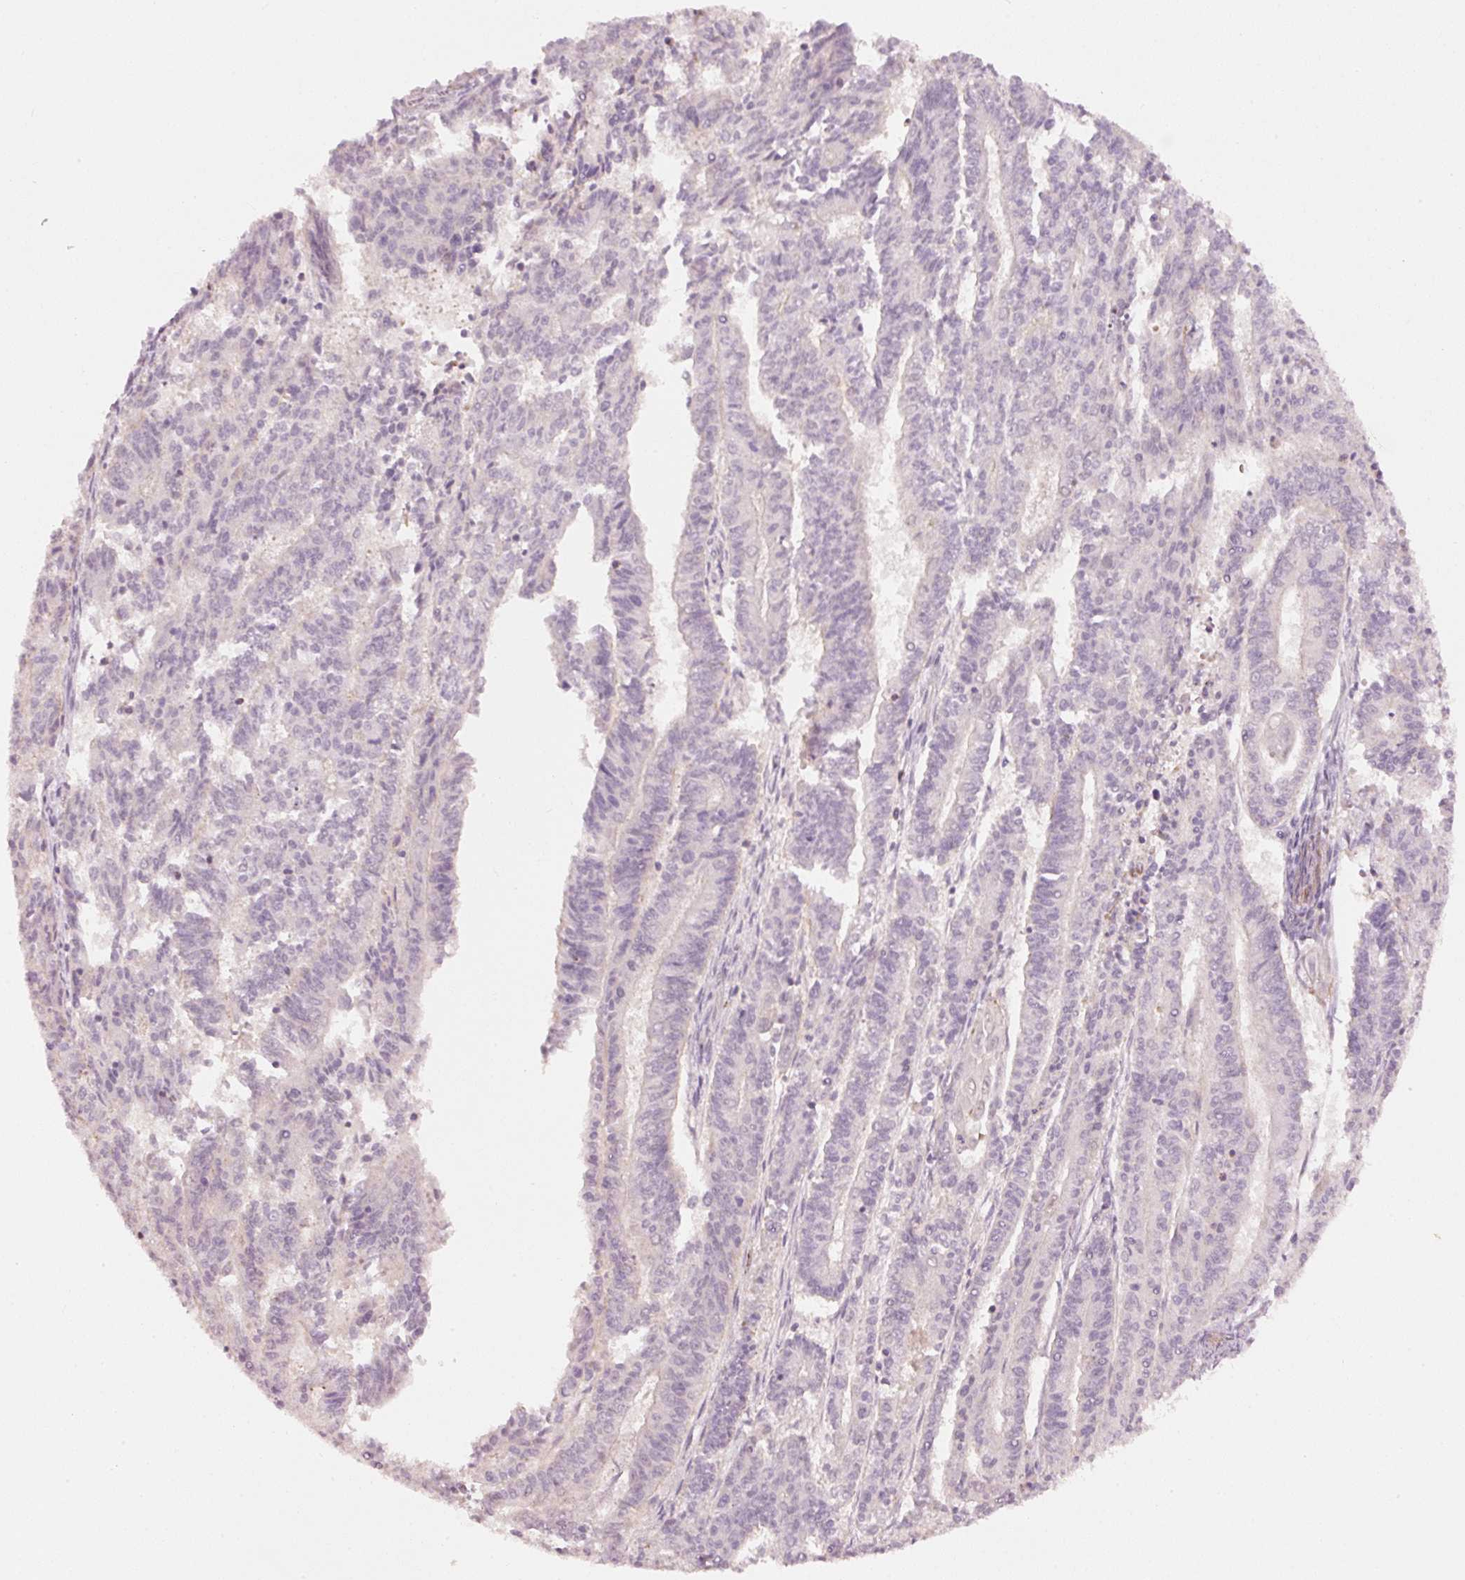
{"staining": {"intensity": "negative", "quantity": "none", "location": "none"}, "tissue": "endometrial cancer", "cell_type": "Tumor cells", "image_type": "cancer", "snomed": [{"axis": "morphology", "description": "Adenocarcinoma, NOS"}, {"axis": "topography", "description": "Endometrium"}], "caption": "Human endometrial cancer (adenocarcinoma) stained for a protein using immunohistochemistry (IHC) displays no expression in tumor cells.", "gene": "ARHGAP22", "patient": {"sex": "female", "age": 59}}